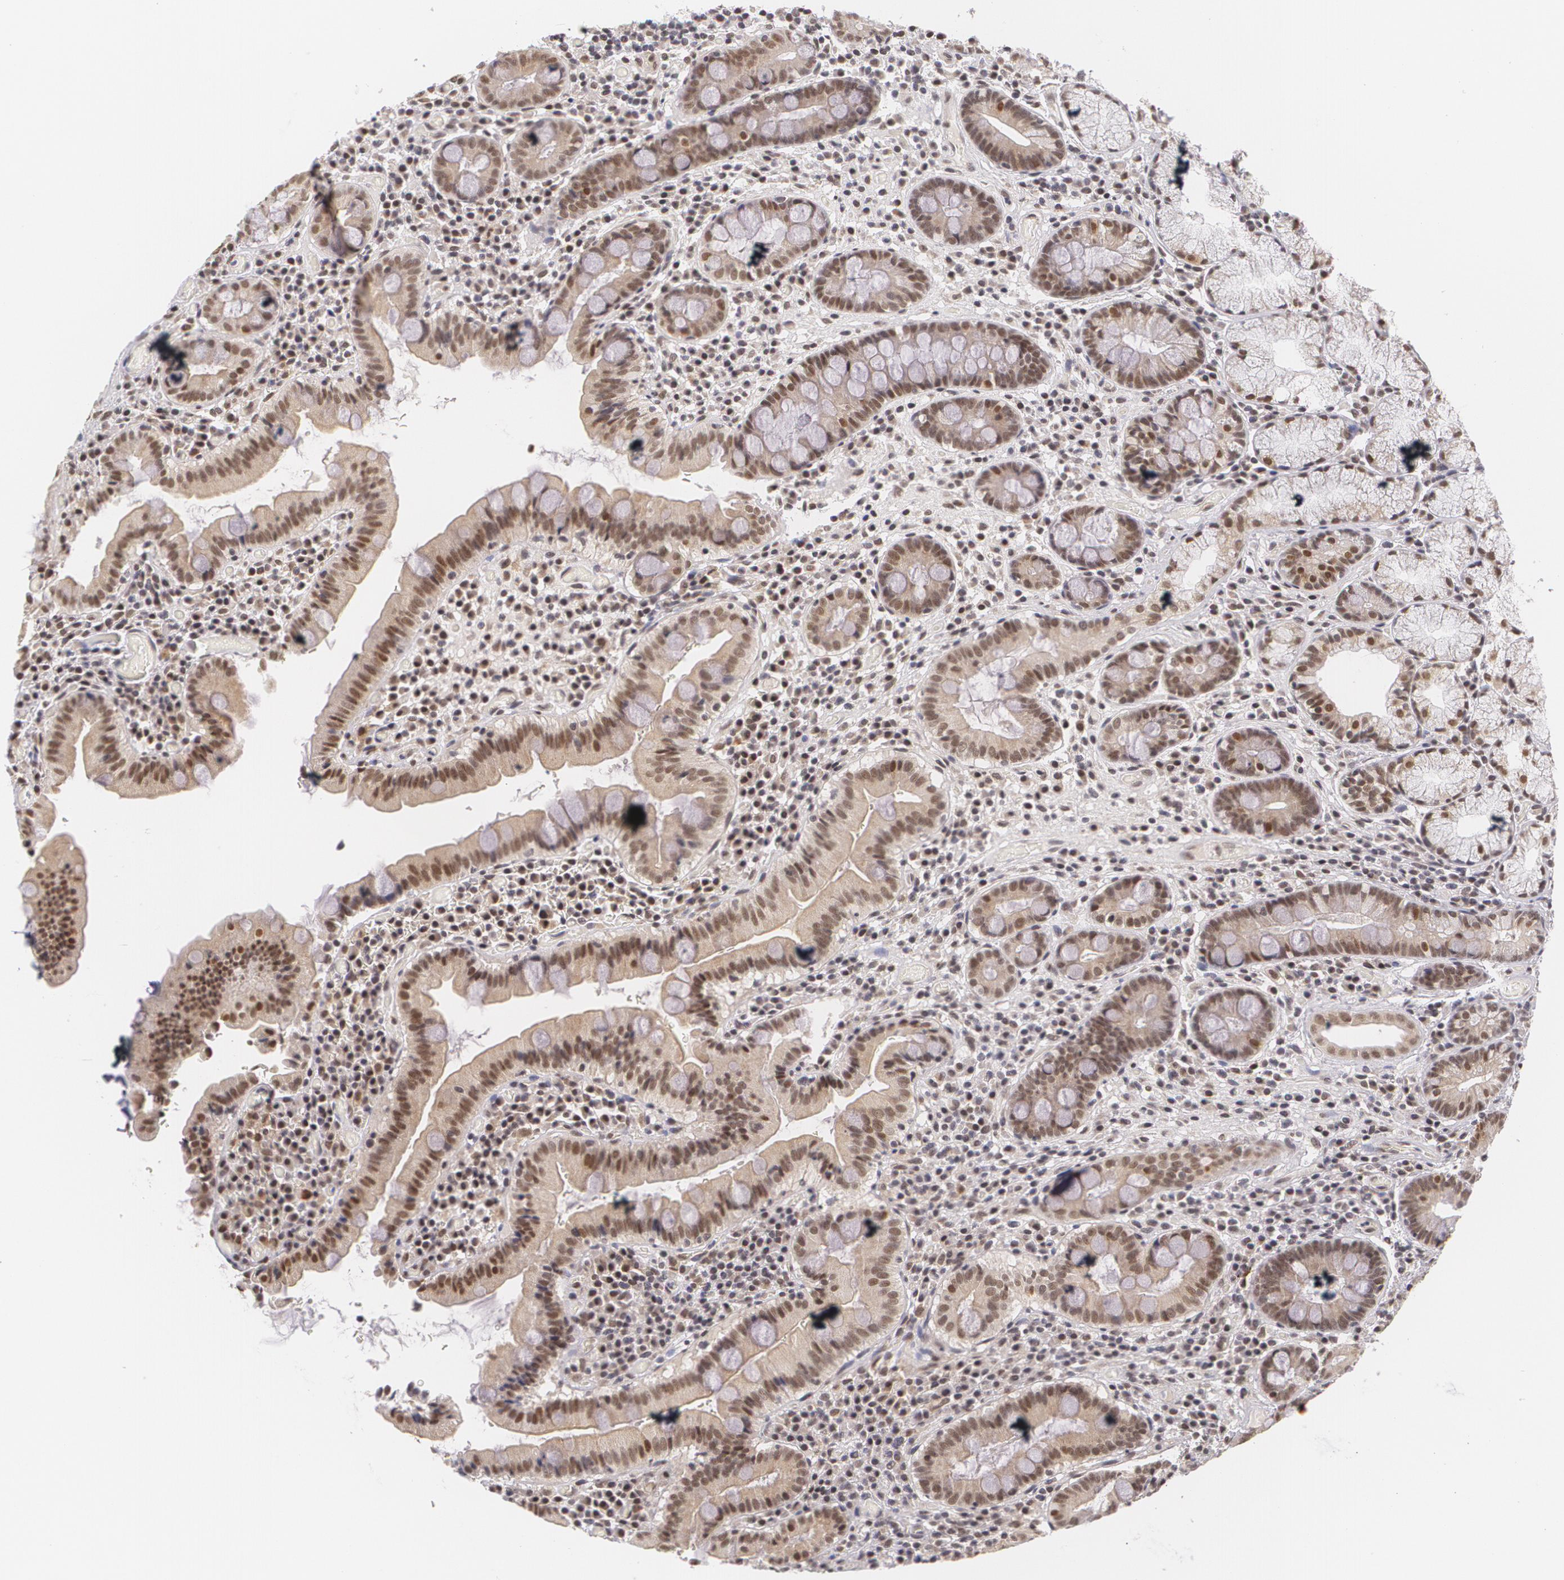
{"staining": {"intensity": "moderate", "quantity": ">75%", "location": "nuclear"}, "tissue": "duodenum", "cell_type": "Glandular cells", "image_type": "normal", "snomed": [{"axis": "morphology", "description": "Normal tissue, NOS"}, {"axis": "topography", "description": "Stomach, lower"}, {"axis": "topography", "description": "Duodenum"}], "caption": "Immunohistochemistry (IHC) of unremarkable human duodenum reveals medium levels of moderate nuclear staining in about >75% of glandular cells. (DAB (3,3'-diaminobenzidine) IHC with brightfield microscopy, high magnification).", "gene": "ALX1", "patient": {"sex": "male", "age": 84}}